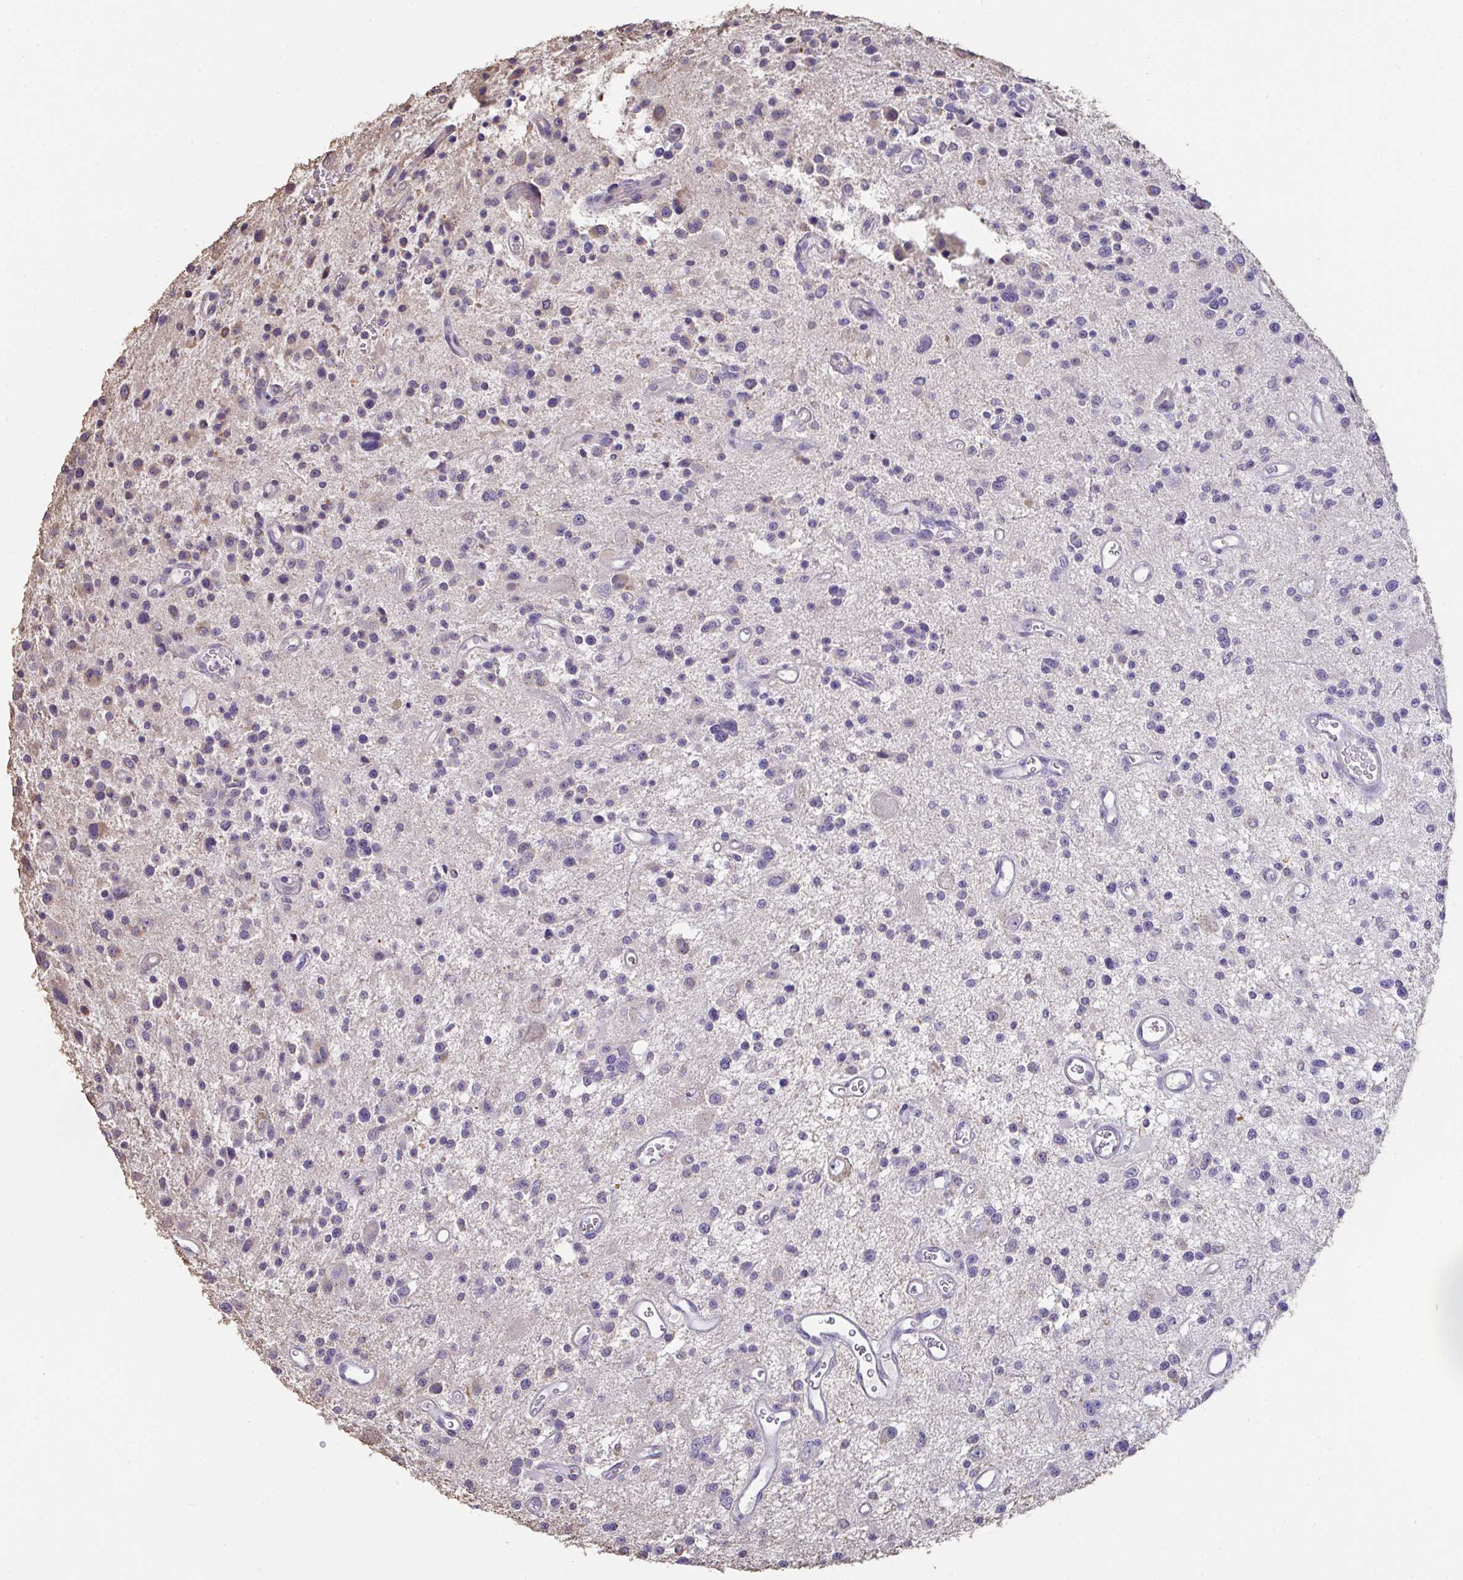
{"staining": {"intensity": "negative", "quantity": "none", "location": "none"}, "tissue": "glioma", "cell_type": "Tumor cells", "image_type": "cancer", "snomed": [{"axis": "morphology", "description": "Glioma, malignant, Low grade"}, {"axis": "topography", "description": "Brain"}], "caption": "Immunohistochemistry (IHC) of malignant glioma (low-grade) demonstrates no staining in tumor cells. Brightfield microscopy of IHC stained with DAB (3,3'-diaminobenzidine) (brown) and hematoxylin (blue), captured at high magnification.", "gene": "IL23R", "patient": {"sex": "male", "age": 43}}